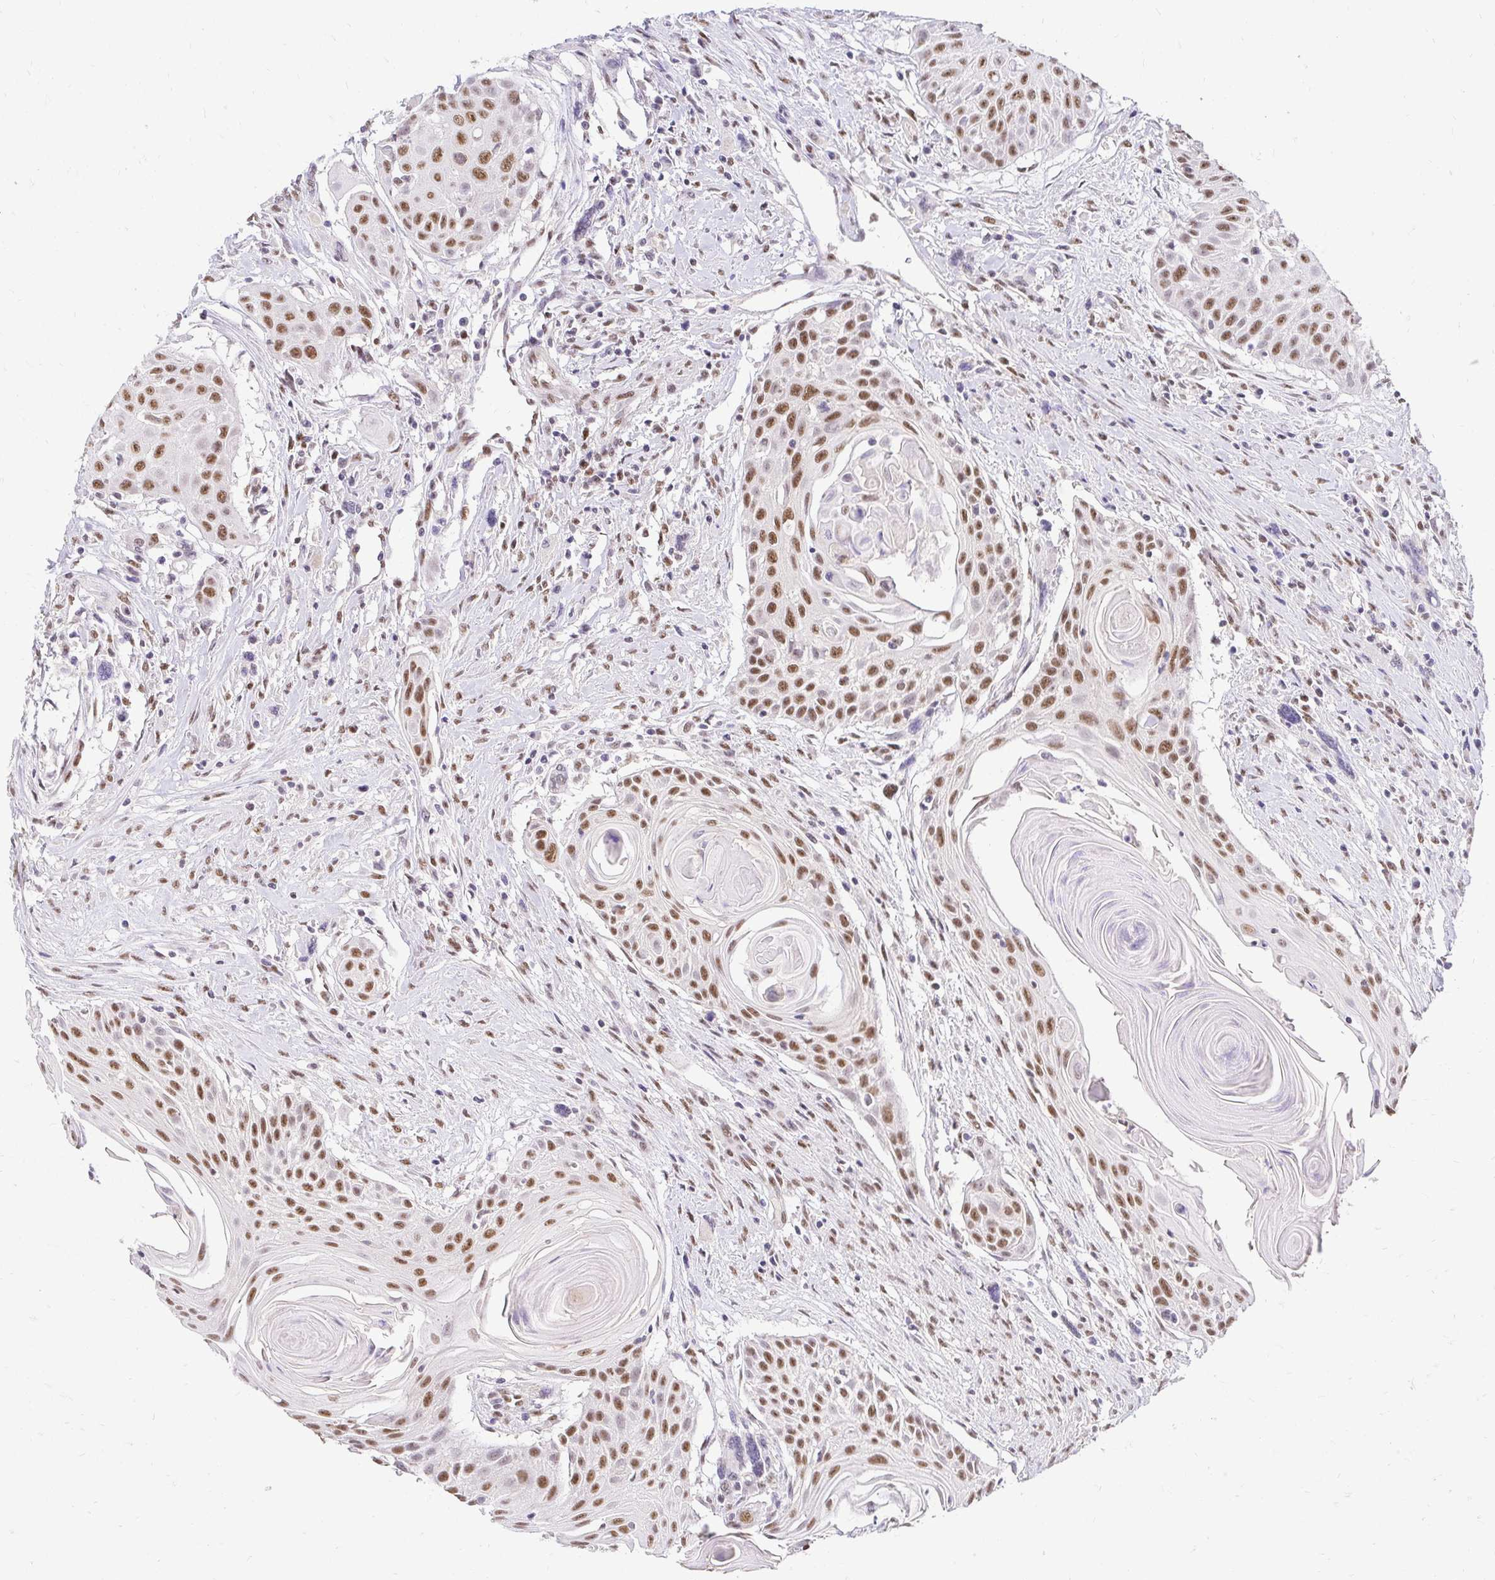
{"staining": {"intensity": "moderate", "quantity": ">75%", "location": "nuclear"}, "tissue": "head and neck cancer", "cell_type": "Tumor cells", "image_type": "cancer", "snomed": [{"axis": "morphology", "description": "Squamous cell carcinoma, NOS"}, {"axis": "topography", "description": "Lymph node"}, {"axis": "topography", "description": "Salivary gland"}, {"axis": "topography", "description": "Head-Neck"}], "caption": "Immunohistochemistry (IHC) (DAB (3,3'-diaminobenzidine)) staining of human squamous cell carcinoma (head and neck) displays moderate nuclear protein expression in about >75% of tumor cells. Nuclei are stained in blue.", "gene": "RIMS4", "patient": {"sex": "female", "age": 74}}